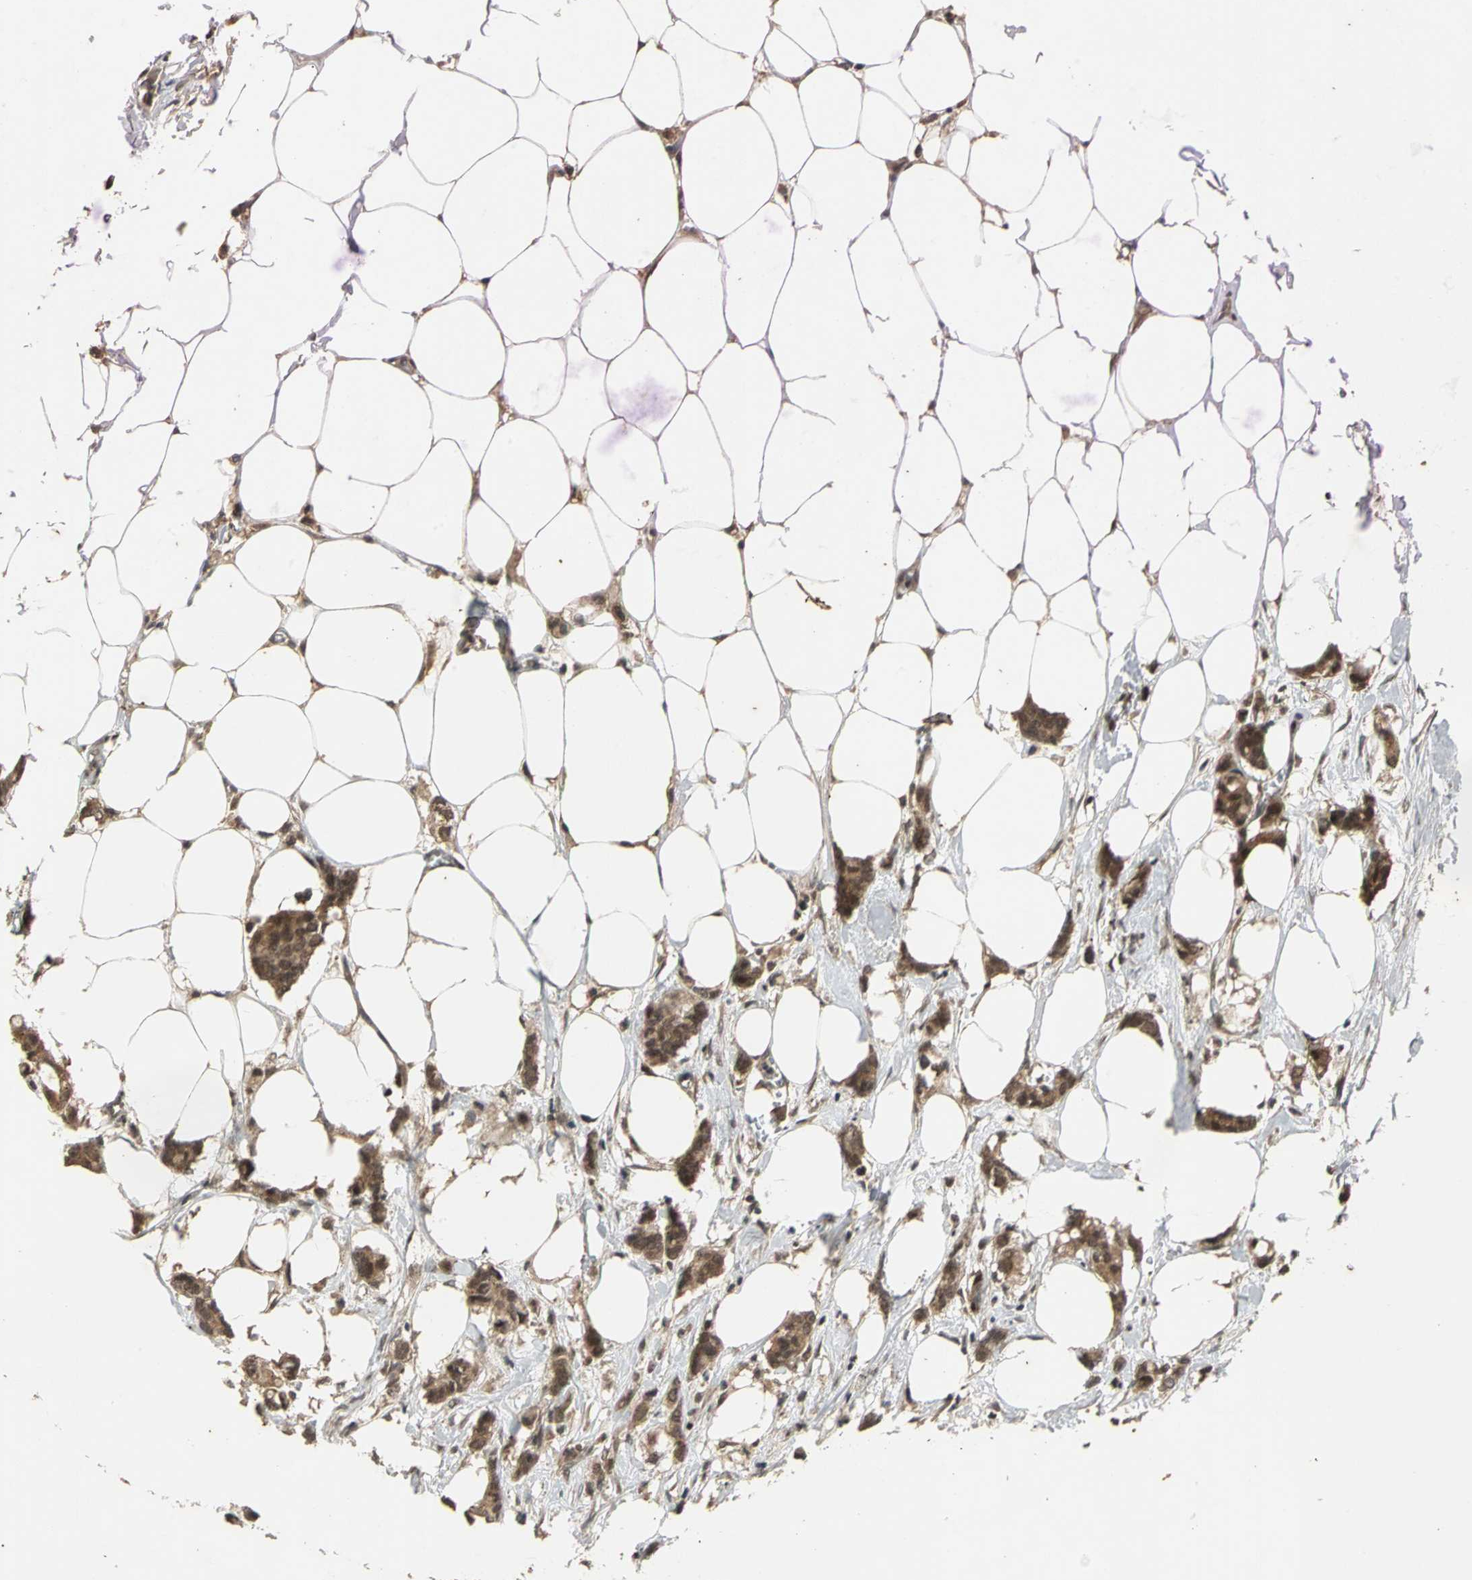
{"staining": {"intensity": "moderate", "quantity": ">75%", "location": "cytoplasmic/membranous,nuclear"}, "tissue": "breast cancer", "cell_type": "Tumor cells", "image_type": "cancer", "snomed": [{"axis": "morphology", "description": "Duct carcinoma"}, {"axis": "topography", "description": "Breast"}], "caption": "Breast cancer (infiltrating ductal carcinoma) stained for a protein demonstrates moderate cytoplasmic/membranous and nuclear positivity in tumor cells.", "gene": "NOTCH3", "patient": {"sex": "female", "age": 84}}